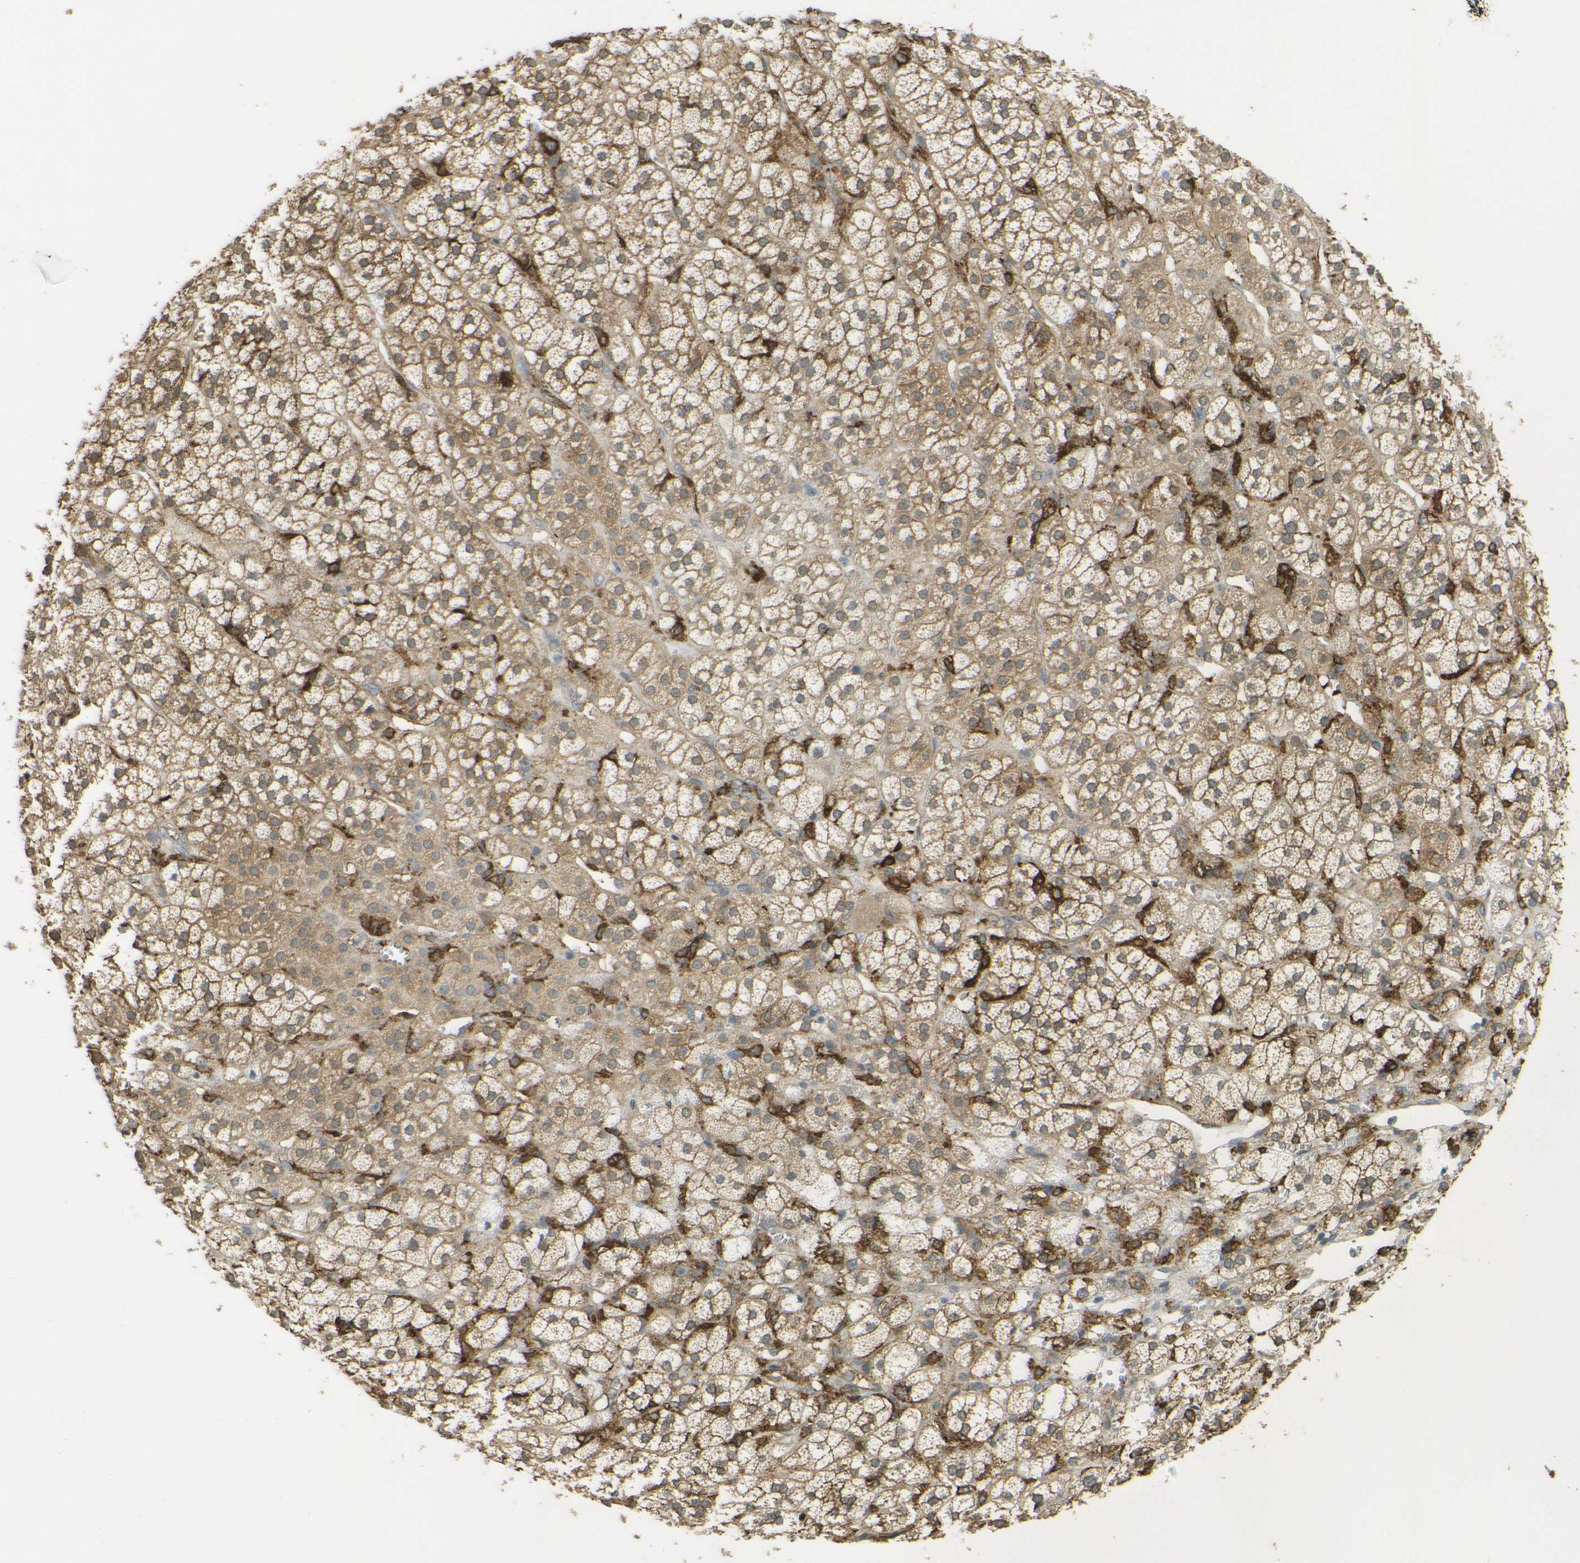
{"staining": {"intensity": "moderate", "quantity": ">75%", "location": "cytoplasmic/membranous"}, "tissue": "adrenal gland", "cell_type": "Glandular cells", "image_type": "normal", "snomed": [{"axis": "morphology", "description": "Normal tissue, NOS"}, {"axis": "topography", "description": "Adrenal gland"}], "caption": "Immunohistochemical staining of unremarkable adrenal gland exhibits medium levels of moderate cytoplasmic/membranous staining in about >75% of glandular cells. Immunohistochemistry stains the protein of interest in brown and the nuclei are stained blue.", "gene": "DAB2", "patient": {"sex": "male", "age": 56}}